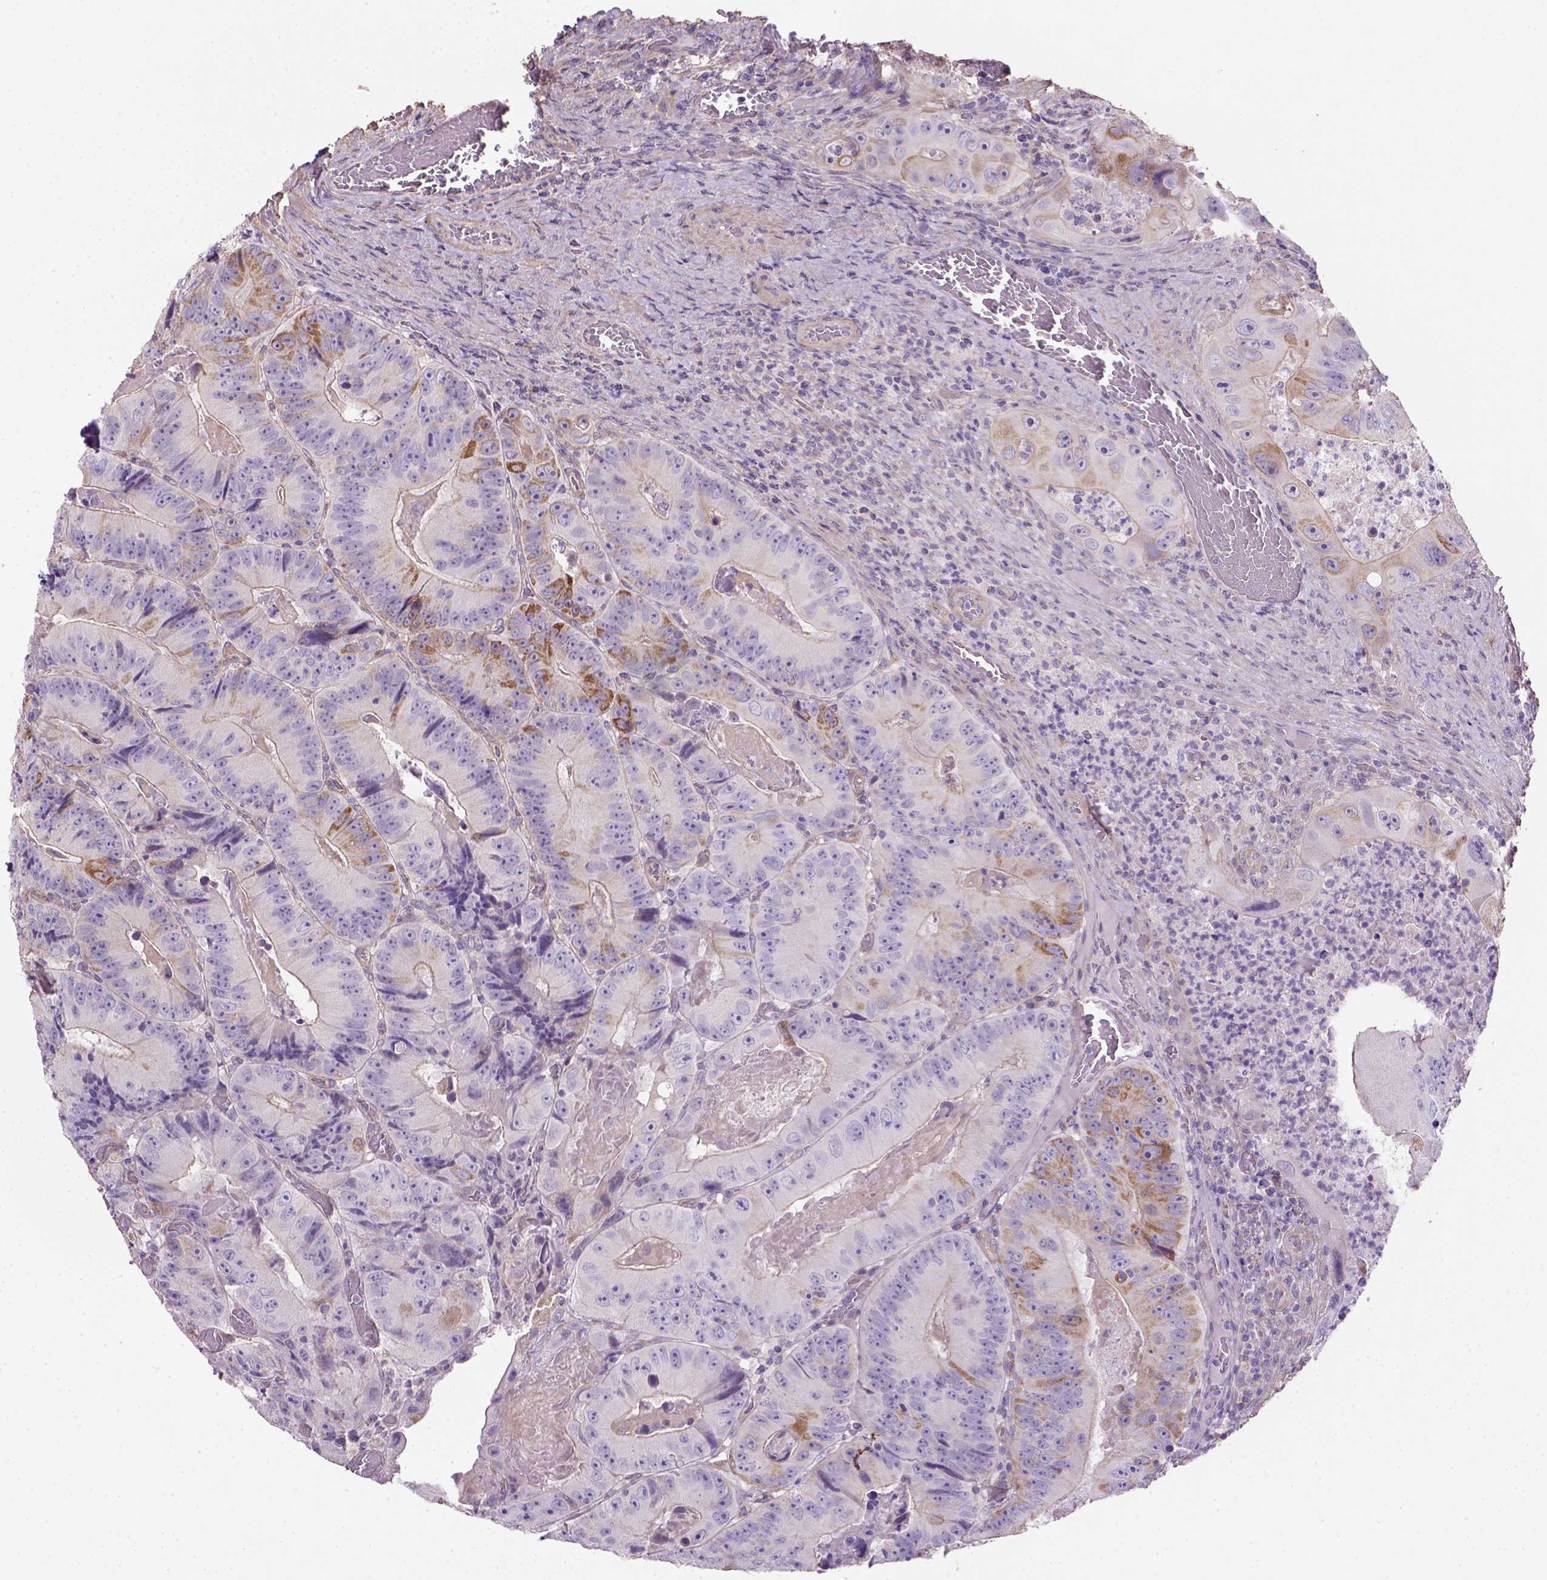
{"staining": {"intensity": "moderate", "quantity": "<25%", "location": "cytoplasmic/membranous"}, "tissue": "colorectal cancer", "cell_type": "Tumor cells", "image_type": "cancer", "snomed": [{"axis": "morphology", "description": "Adenocarcinoma, NOS"}, {"axis": "topography", "description": "Colon"}], "caption": "Immunohistochemical staining of colorectal adenocarcinoma demonstrates moderate cytoplasmic/membranous protein staining in approximately <25% of tumor cells.", "gene": "HTRA1", "patient": {"sex": "female", "age": 86}}